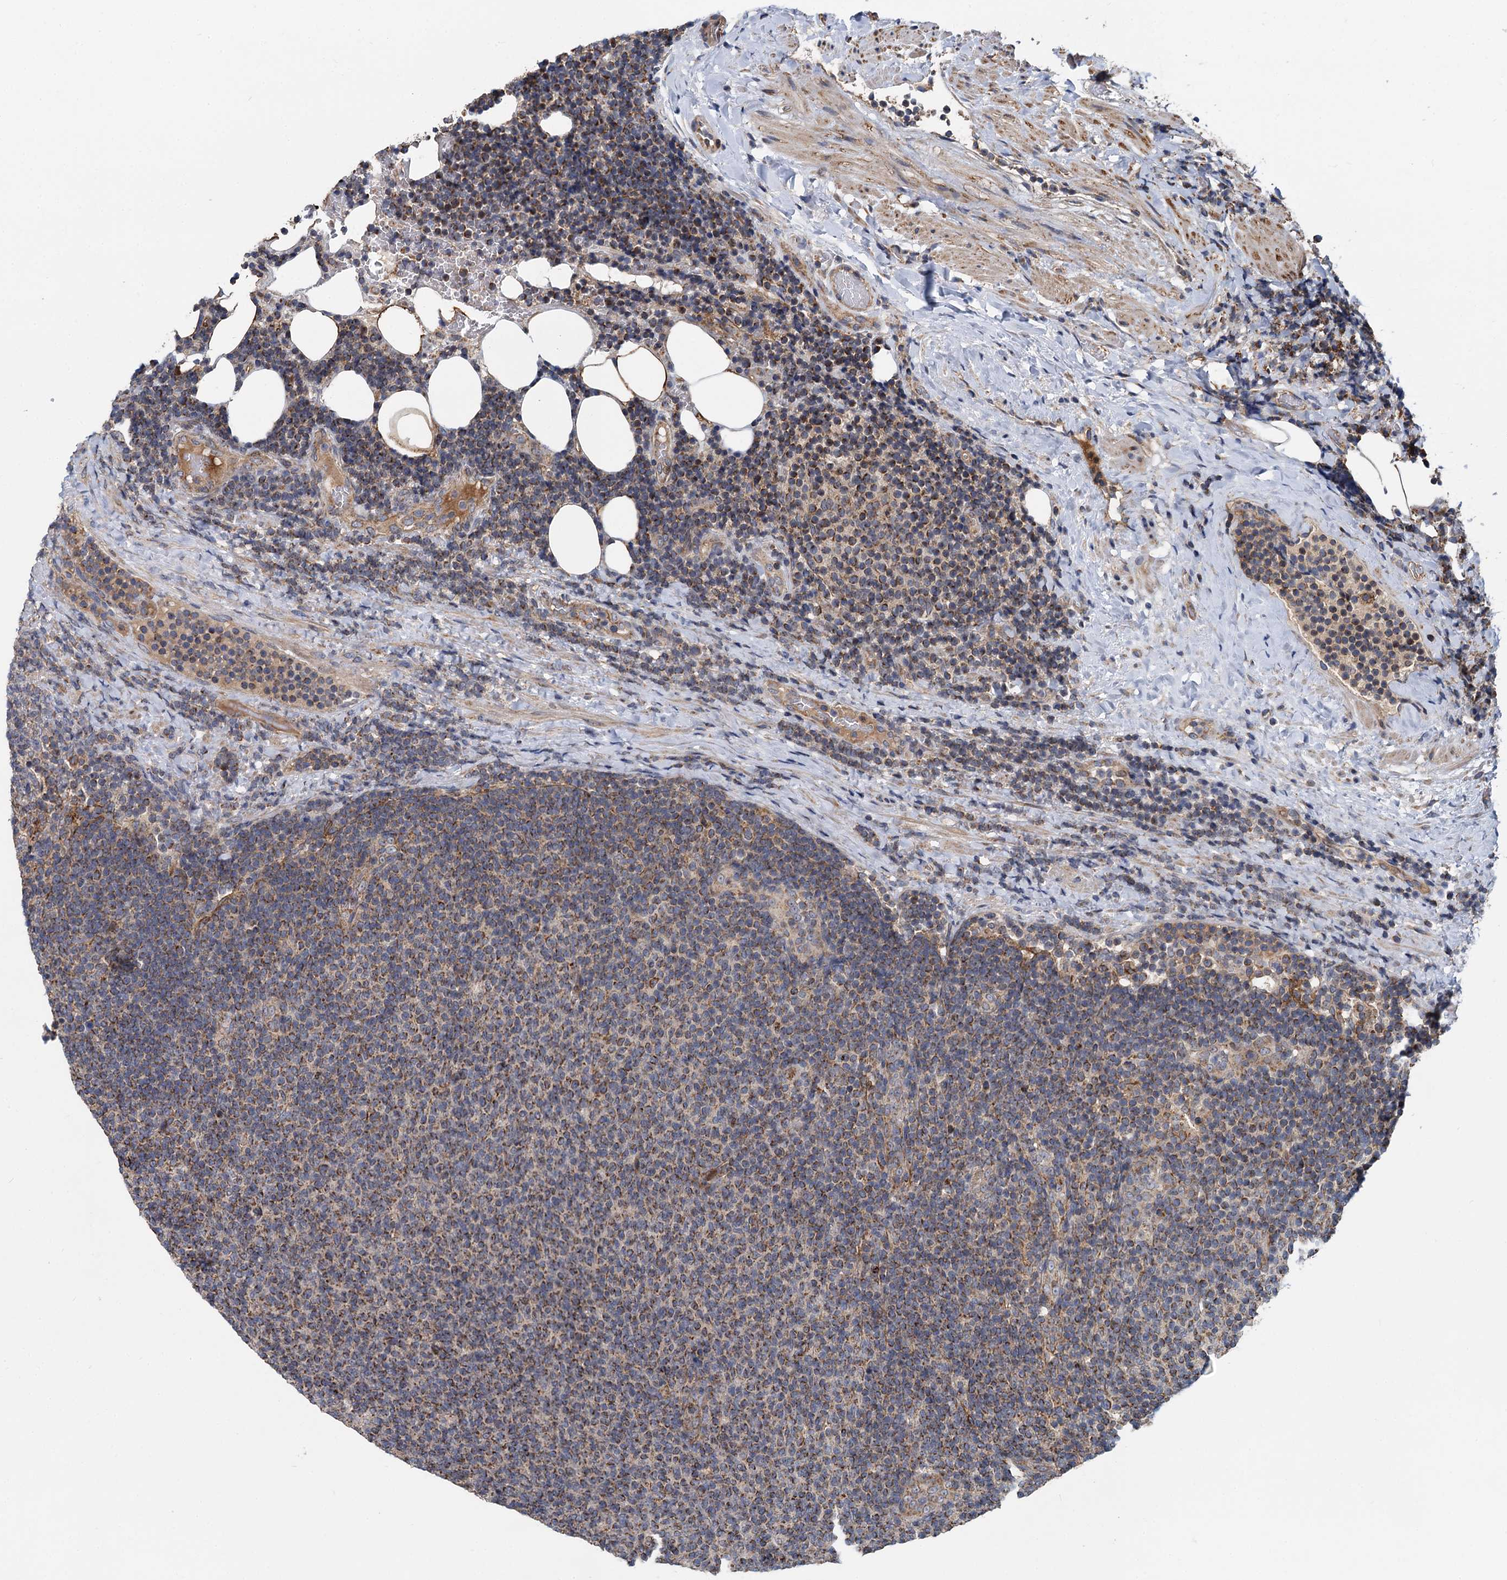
{"staining": {"intensity": "moderate", "quantity": ">75%", "location": "cytoplasmic/membranous"}, "tissue": "lymphoma", "cell_type": "Tumor cells", "image_type": "cancer", "snomed": [{"axis": "morphology", "description": "Malignant lymphoma, non-Hodgkin's type, Low grade"}, {"axis": "topography", "description": "Lymph node"}], "caption": "Immunohistochemistry (IHC) of human low-grade malignant lymphoma, non-Hodgkin's type displays medium levels of moderate cytoplasmic/membranous staining in about >75% of tumor cells. The staining was performed using DAB (3,3'-diaminobenzidine), with brown indicating positive protein expression. Nuclei are stained blue with hematoxylin.", "gene": "SPRYD3", "patient": {"sex": "male", "age": 66}}